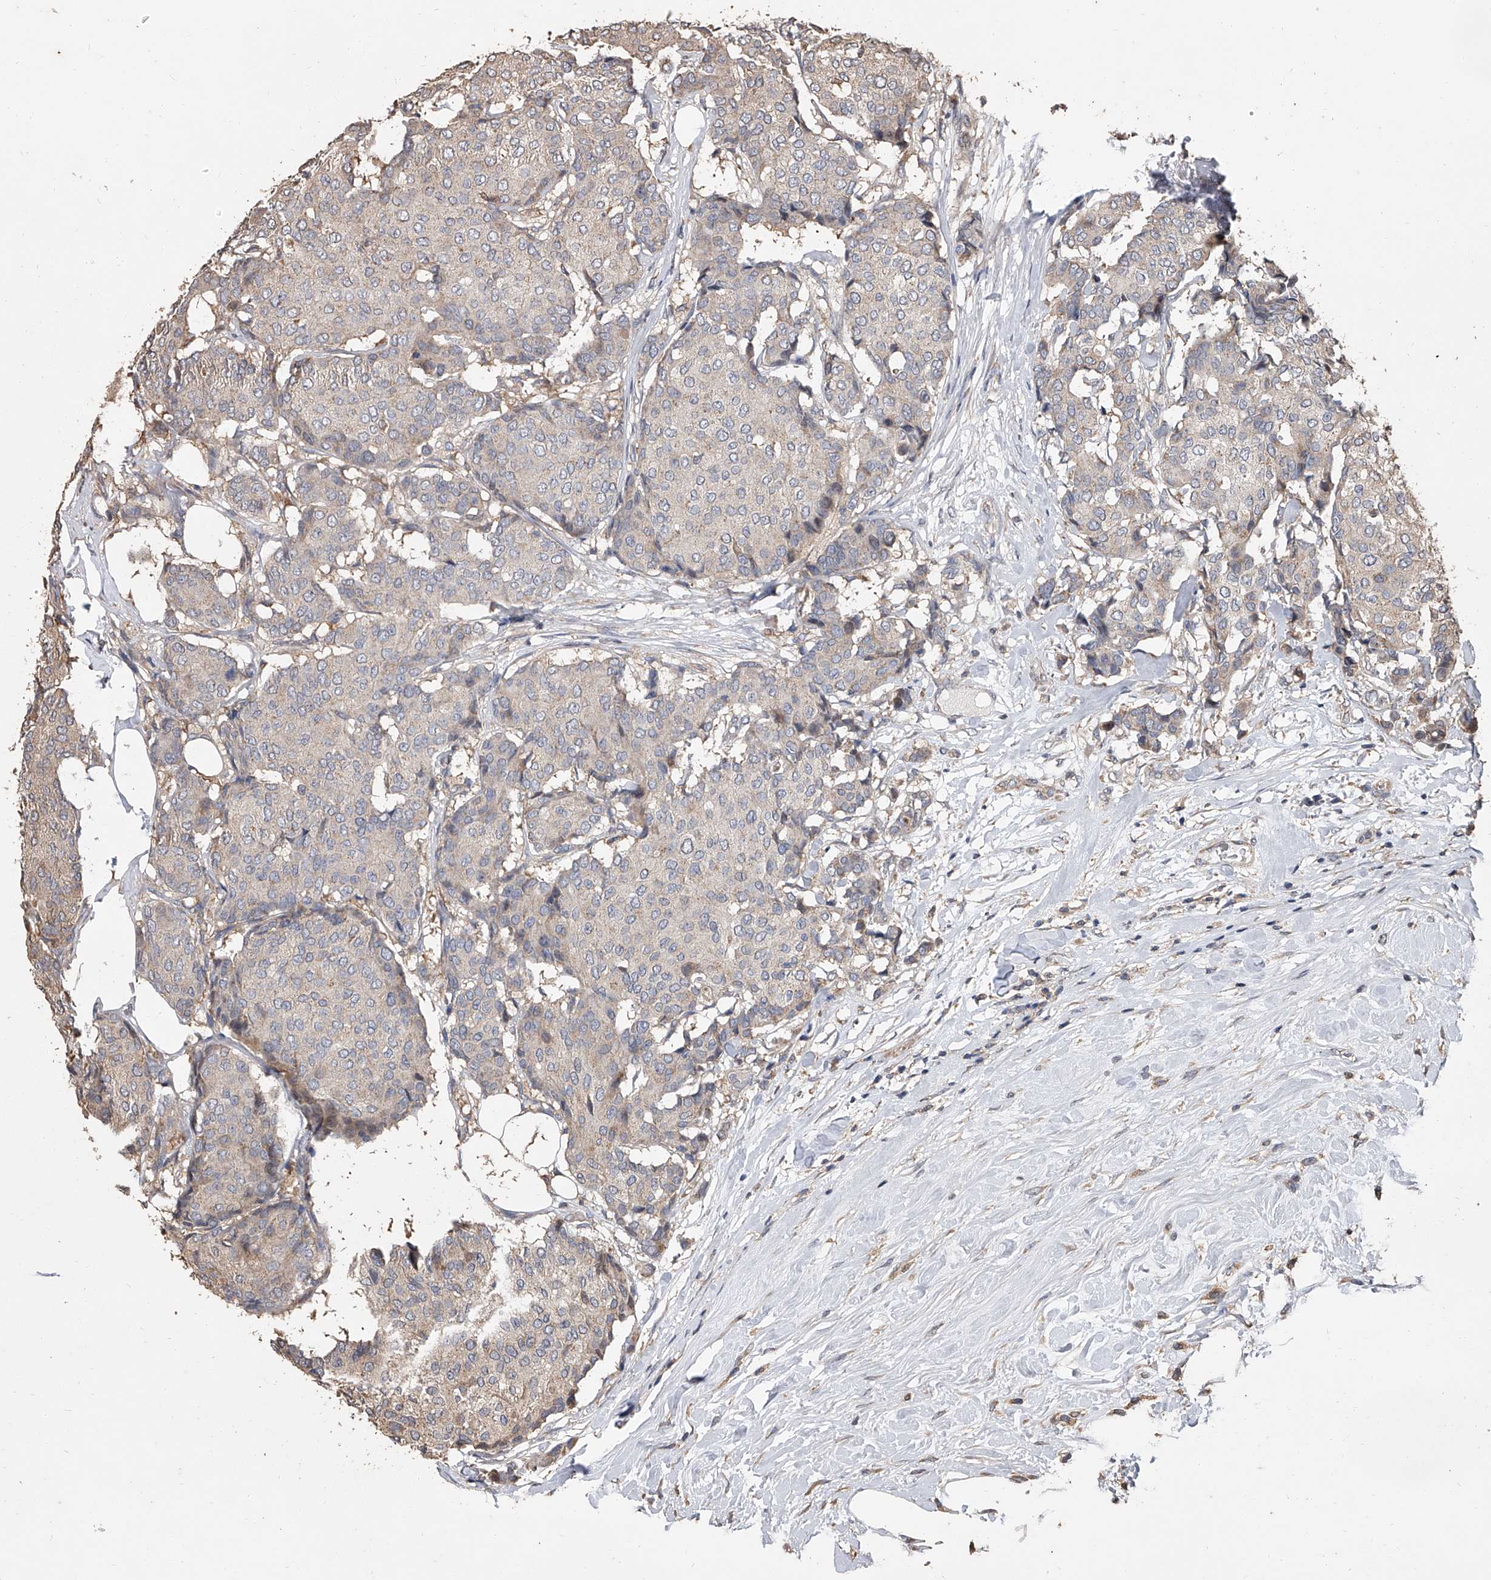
{"staining": {"intensity": "negative", "quantity": "none", "location": "none"}, "tissue": "breast cancer", "cell_type": "Tumor cells", "image_type": "cancer", "snomed": [{"axis": "morphology", "description": "Duct carcinoma"}, {"axis": "topography", "description": "Breast"}], "caption": "An immunohistochemistry (IHC) histopathology image of breast invasive ductal carcinoma is shown. There is no staining in tumor cells of breast invasive ductal carcinoma.", "gene": "LTV1", "patient": {"sex": "female", "age": 75}}